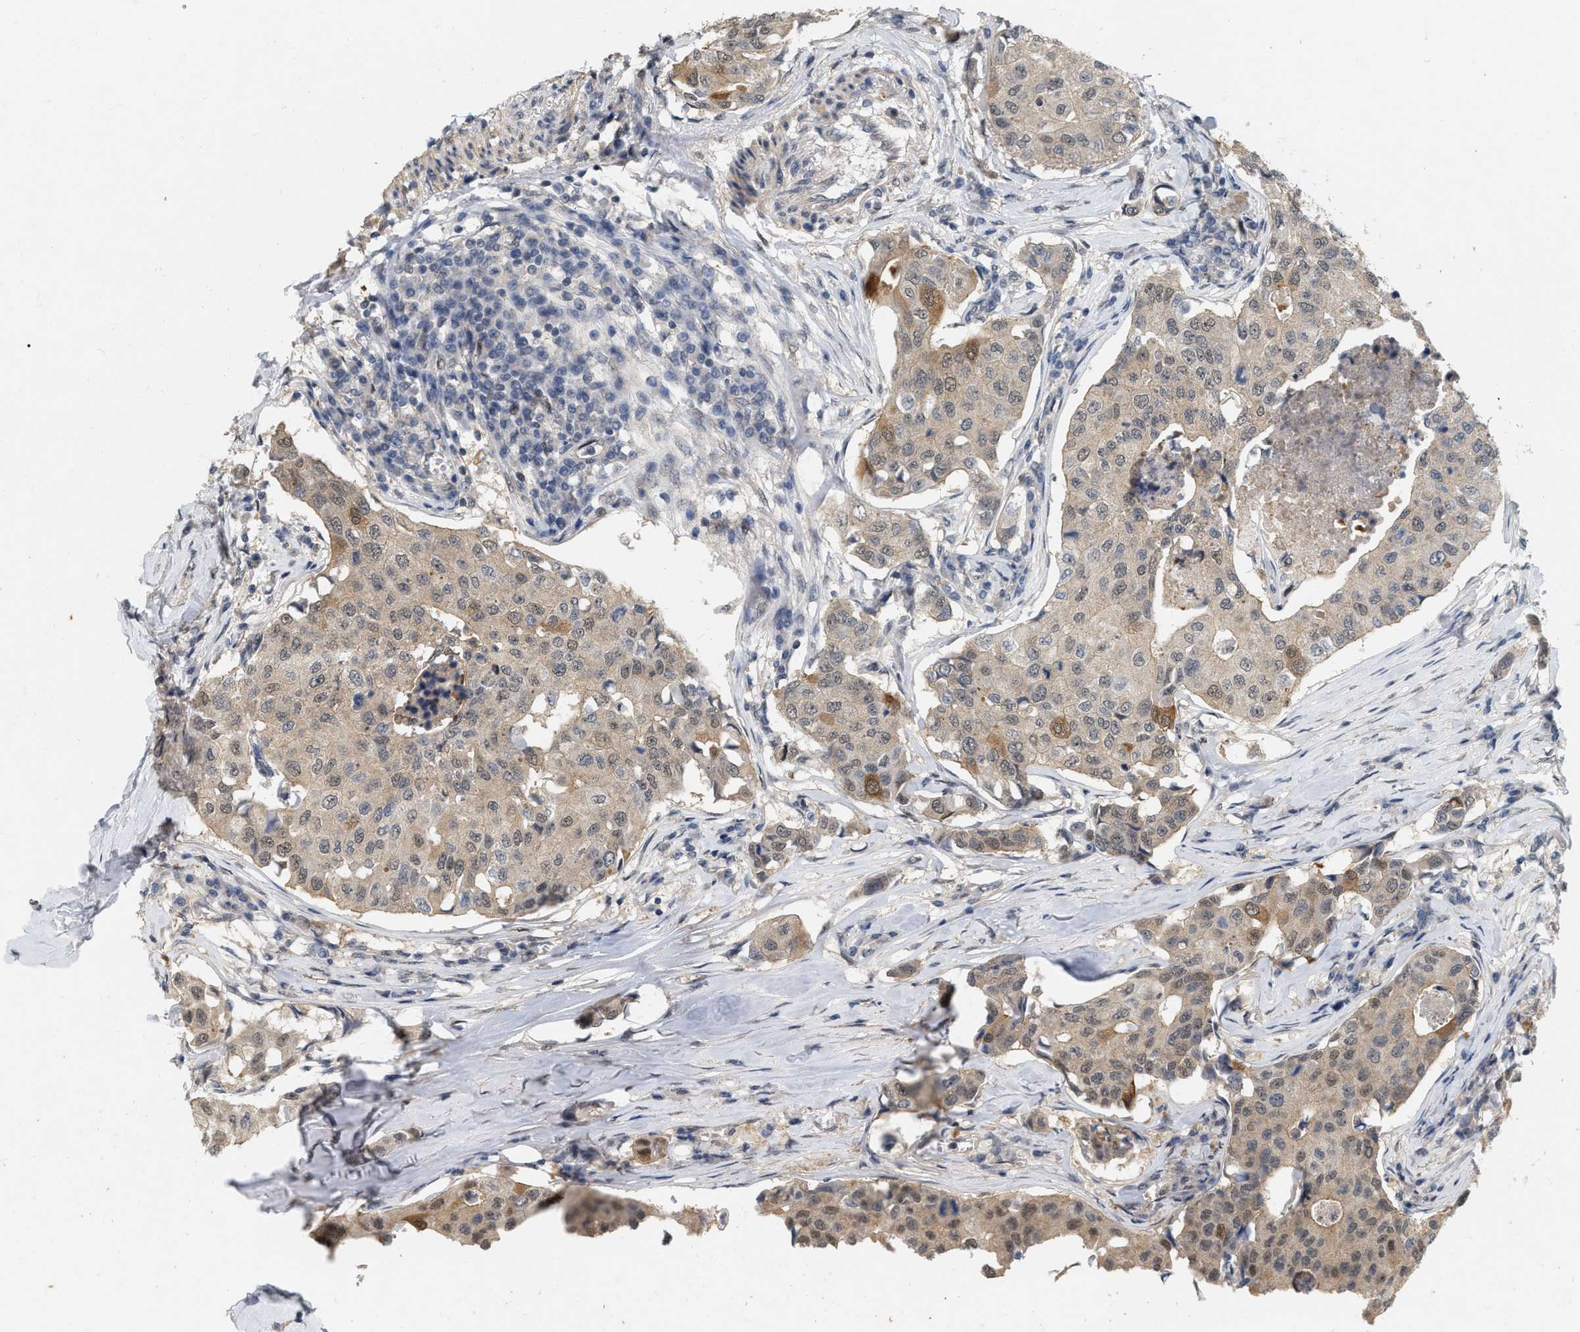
{"staining": {"intensity": "weak", "quantity": "25%-75%", "location": "cytoplasmic/membranous,nuclear"}, "tissue": "breast cancer", "cell_type": "Tumor cells", "image_type": "cancer", "snomed": [{"axis": "morphology", "description": "Duct carcinoma"}, {"axis": "topography", "description": "Breast"}], "caption": "Protein positivity by immunohistochemistry (IHC) displays weak cytoplasmic/membranous and nuclear staining in about 25%-75% of tumor cells in invasive ductal carcinoma (breast).", "gene": "RUVBL1", "patient": {"sex": "female", "age": 80}}